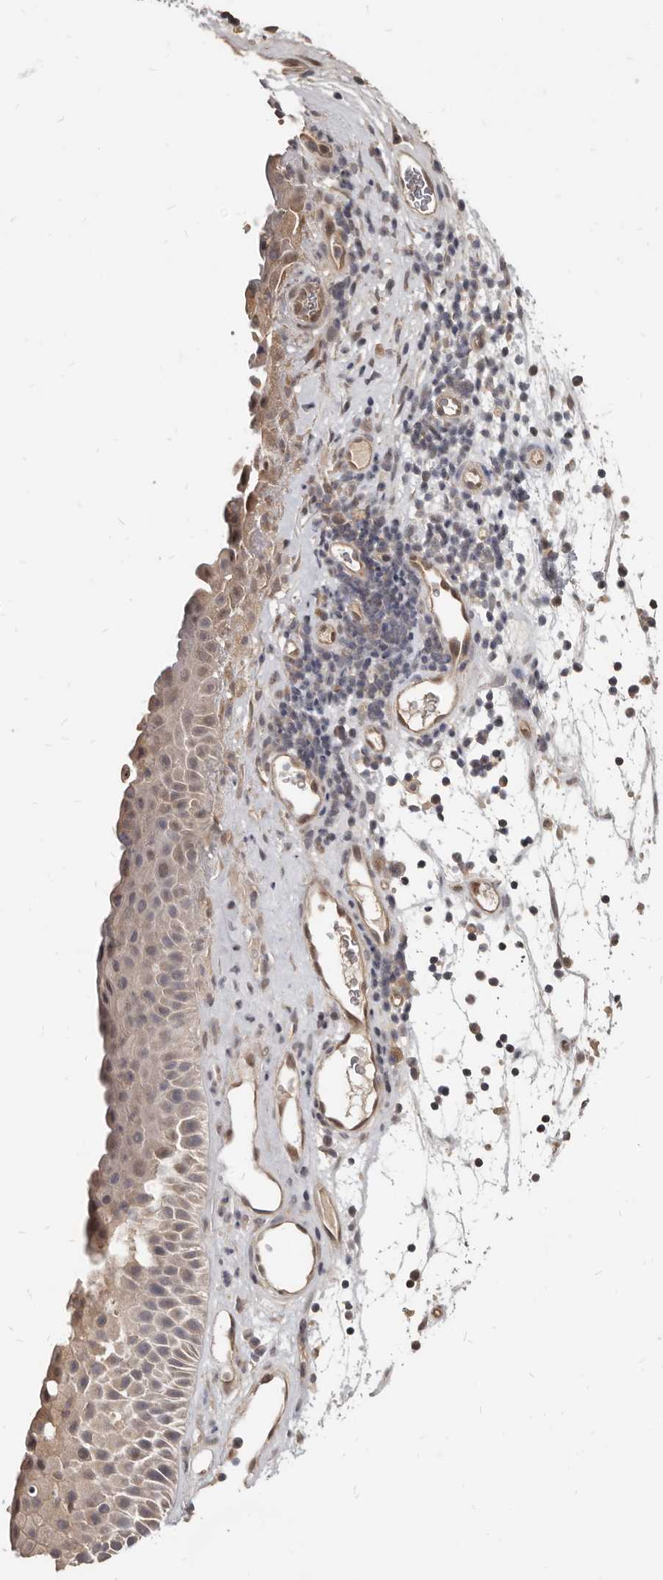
{"staining": {"intensity": "weak", "quantity": ">75%", "location": "cytoplasmic/membranous,nuclear"}, "tissue": "nasopharynx", "cell_type": "Respiratory epithelial cells", "image_type": "normal", "snomed": [{"axis": "morphology", "description": "Normal tissue, NOS"}, {"axis": "topography", "description": "Nasopharynx"}], "caption": "This micrograph shows immunohistochemistry staining of unremarkable nasopharynx, with low weak cytoplasmic/membranous,nuclear expression in approximately >75% of respiratory epithelial cells.", "gene": "ATF5", "patient": {"sex": "male", "age": 64}}